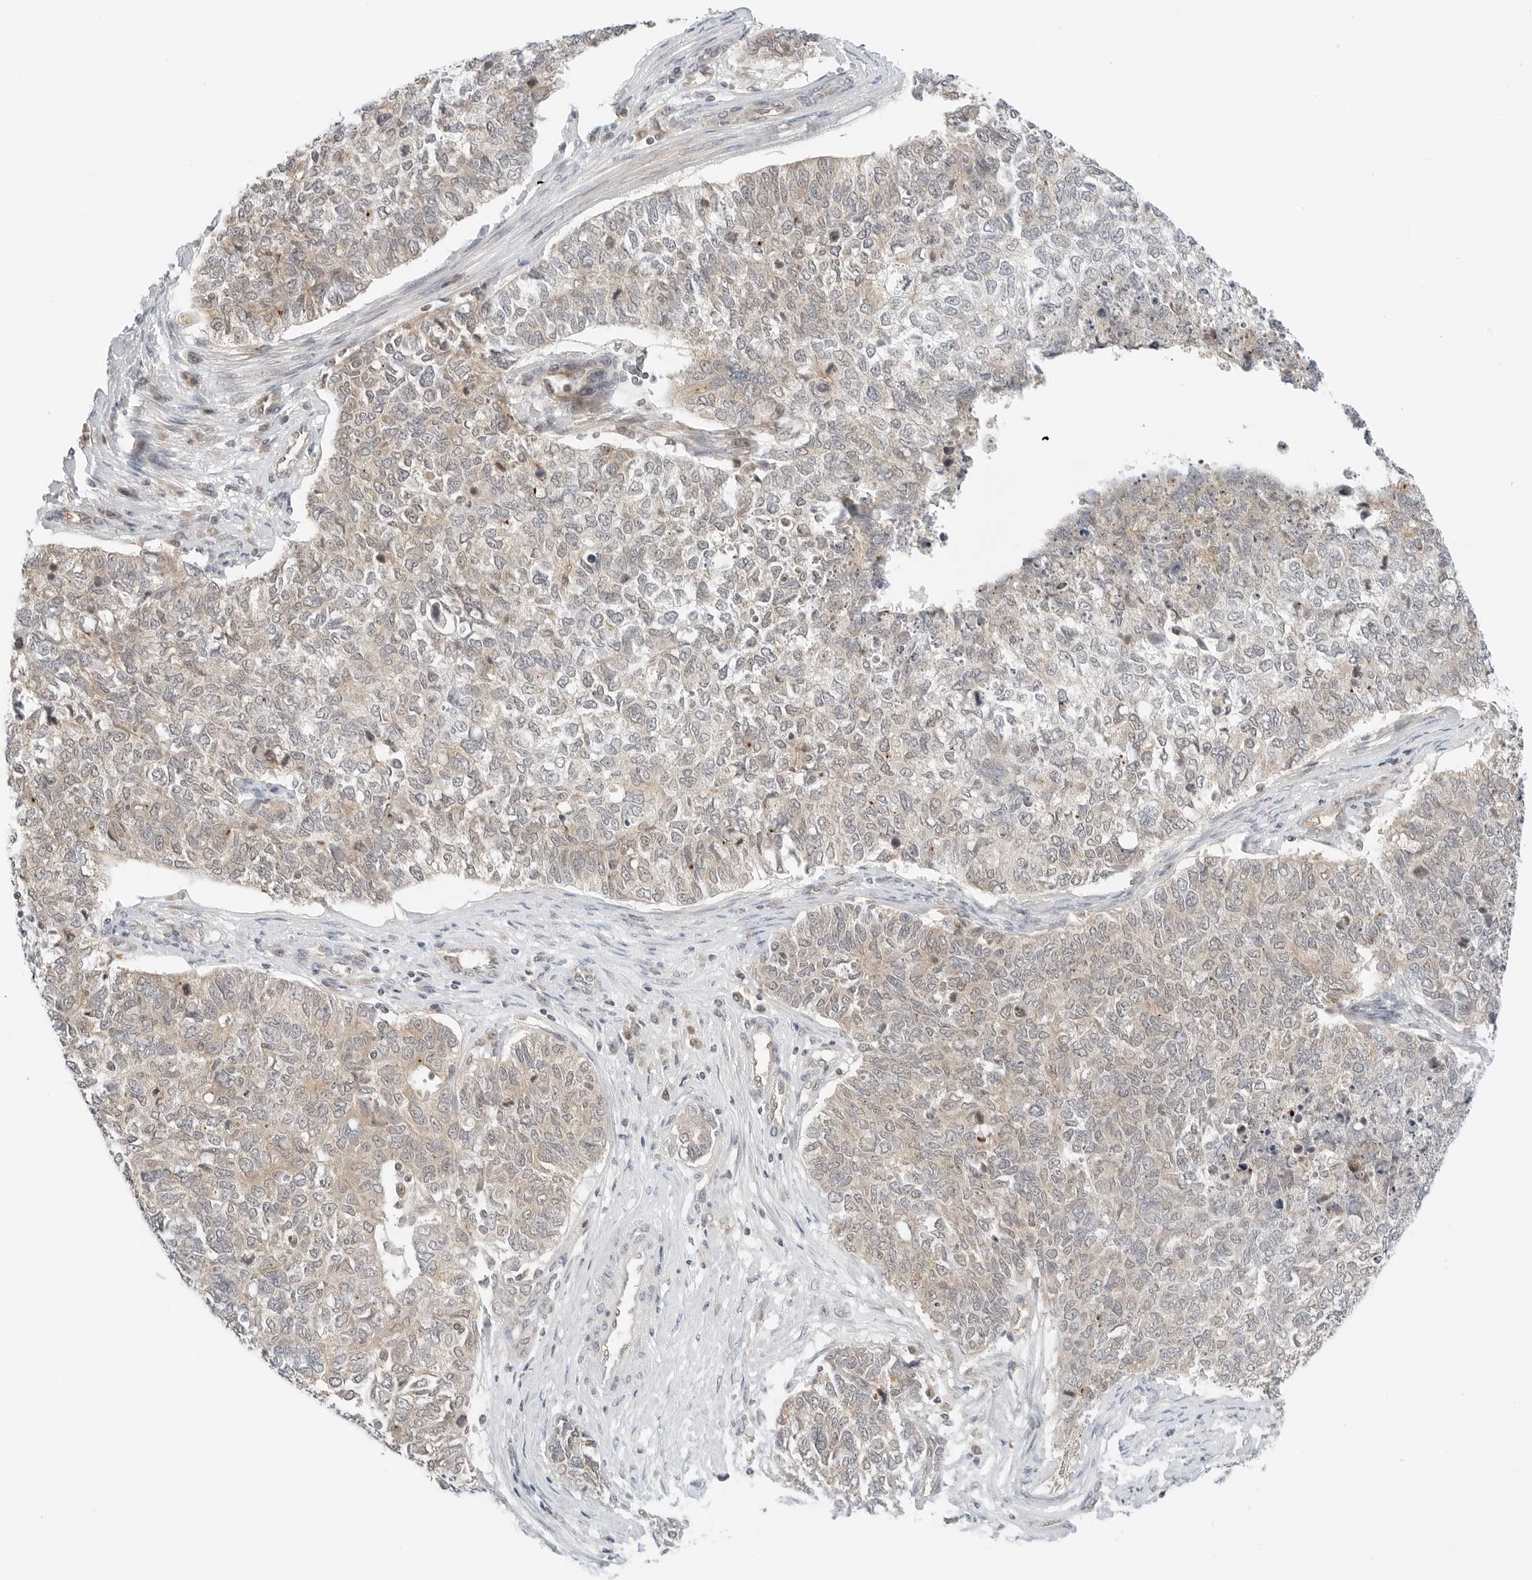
{"staining": {"intensity": "weak", "quantity": "<25%", "location": "cytoplasmic/membranous"}, "tissue": "cervical cancer", "cell_type": "Tumor cells", "image_type": "cancer", "snomed": [{"axis": "morphology", "description": "Squamous cell carcinoma, NOS"}, {"axis": "topography", "description": "Cervix"}], "caption": "Immunohistochemistry photomicrograph of squamous cell carcinoma (cervical) stained for a protein (brown), which demonstrates no positivity in tumor cells.", "gene": "IQCC", "patient": {"sex": "female", "age": 63}}